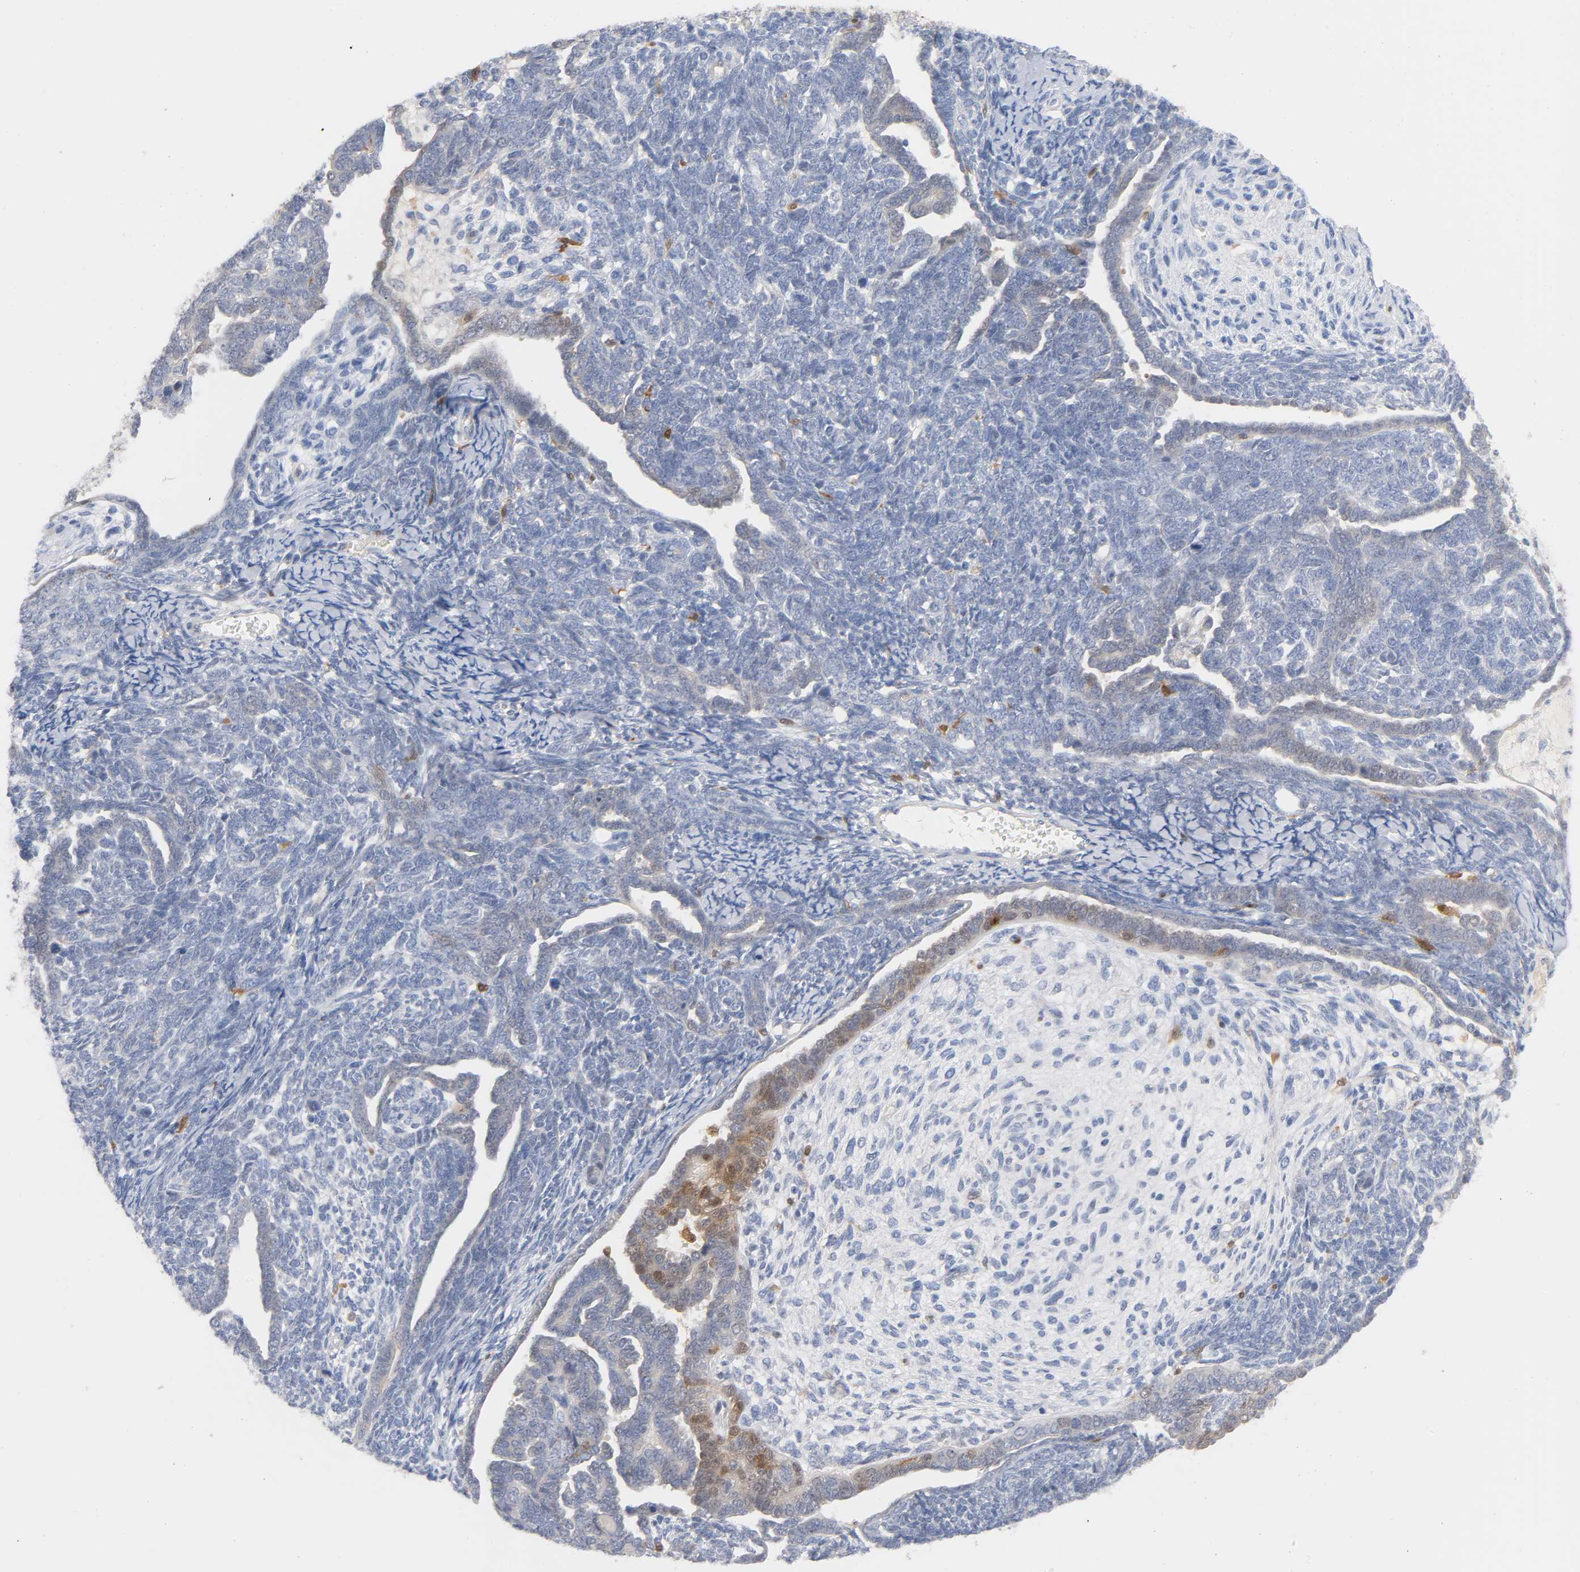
{"staining": {"intensity": "weak", "quantity": "<25%", "location": "cytoplasmic/membranous,nuclear"}, "tissue": "endometrial cancer", "cell_type": "Tumor cells", "image_type": "cancer", "snomed": [{"axis": "morphology", "description": "Neoplasm, malignant, NOS"}, {"axis": "topography", "description": "Endometrium"}], "caption": "IHC micrograph of human endometrial neoplasm (malignant) stained for a protein (brown), which exhibits no staining in tumor cells. (Brightfield microscopy of DAB (3,3'-diaminobenzidine) immunohistochemistry (IHC) at high magnification).", "gene": "IL18", "patient": {"sex": "female", "age": 74}}